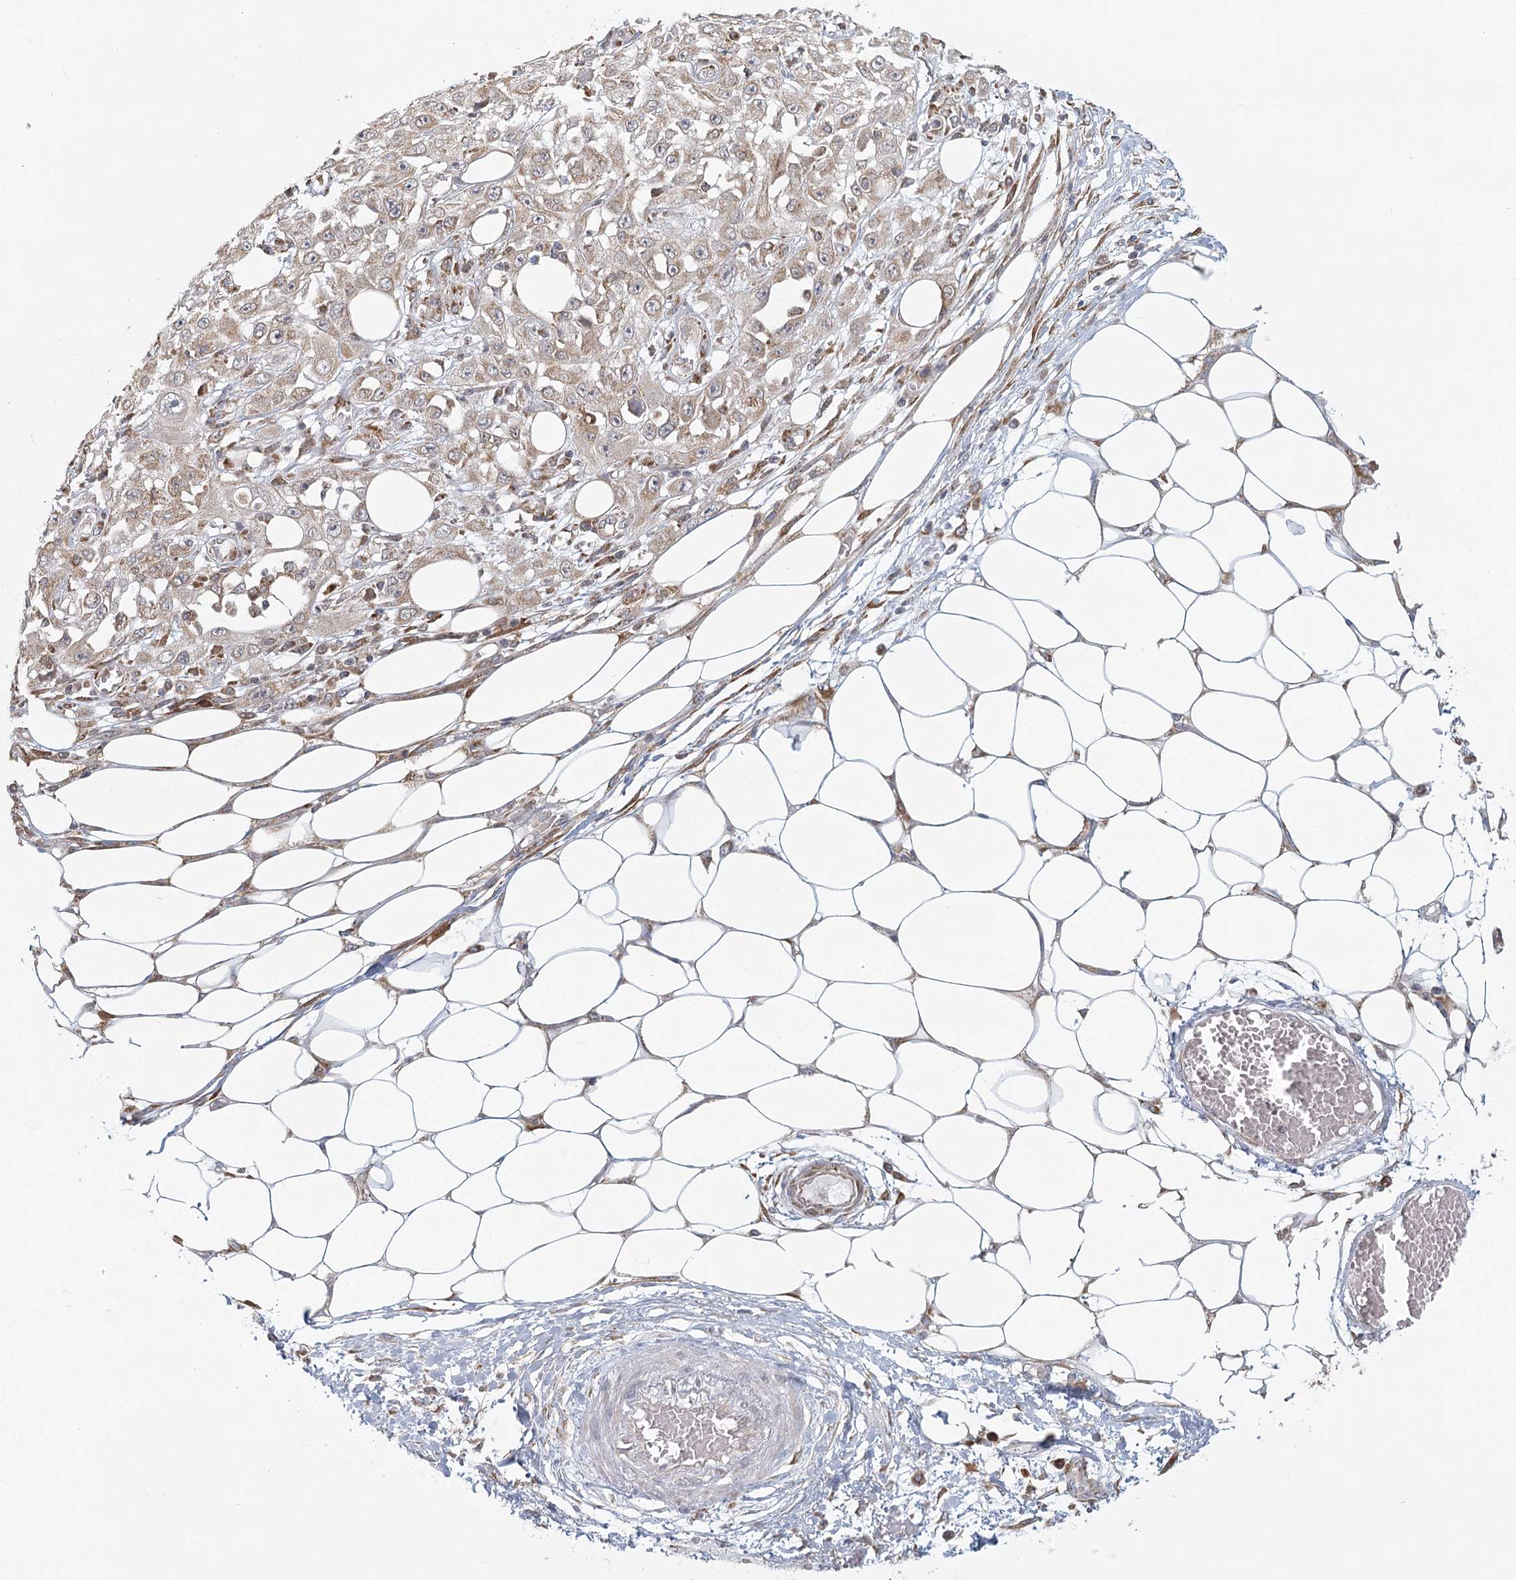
{"staining": {"intensity": "weak", "quantity": ">75%", "location": "cytoplasmic/membranous"}, "tissue": "skin cancer", "cell_type": "Tumor cells", "image_type": "cancer", "snomed": [{"axis": "morphology", "description": "Squamous cell carcinoma, NOS"}, {"axis": "morphology", "description": "Squamous cell carcinoma, metastatic, NOS"}, {"axis": "topography", "description": "Skin"}, {"axis": "topography", "description": "Lymph node"}], "caption": "The immunohistochemical stain labels weak cytoplasmic/membranous staining in tumor cells of skin squamous cell carcinoma tissue.", "gene": "LACTB", "patient": {"sex": "male", "age": 75}}